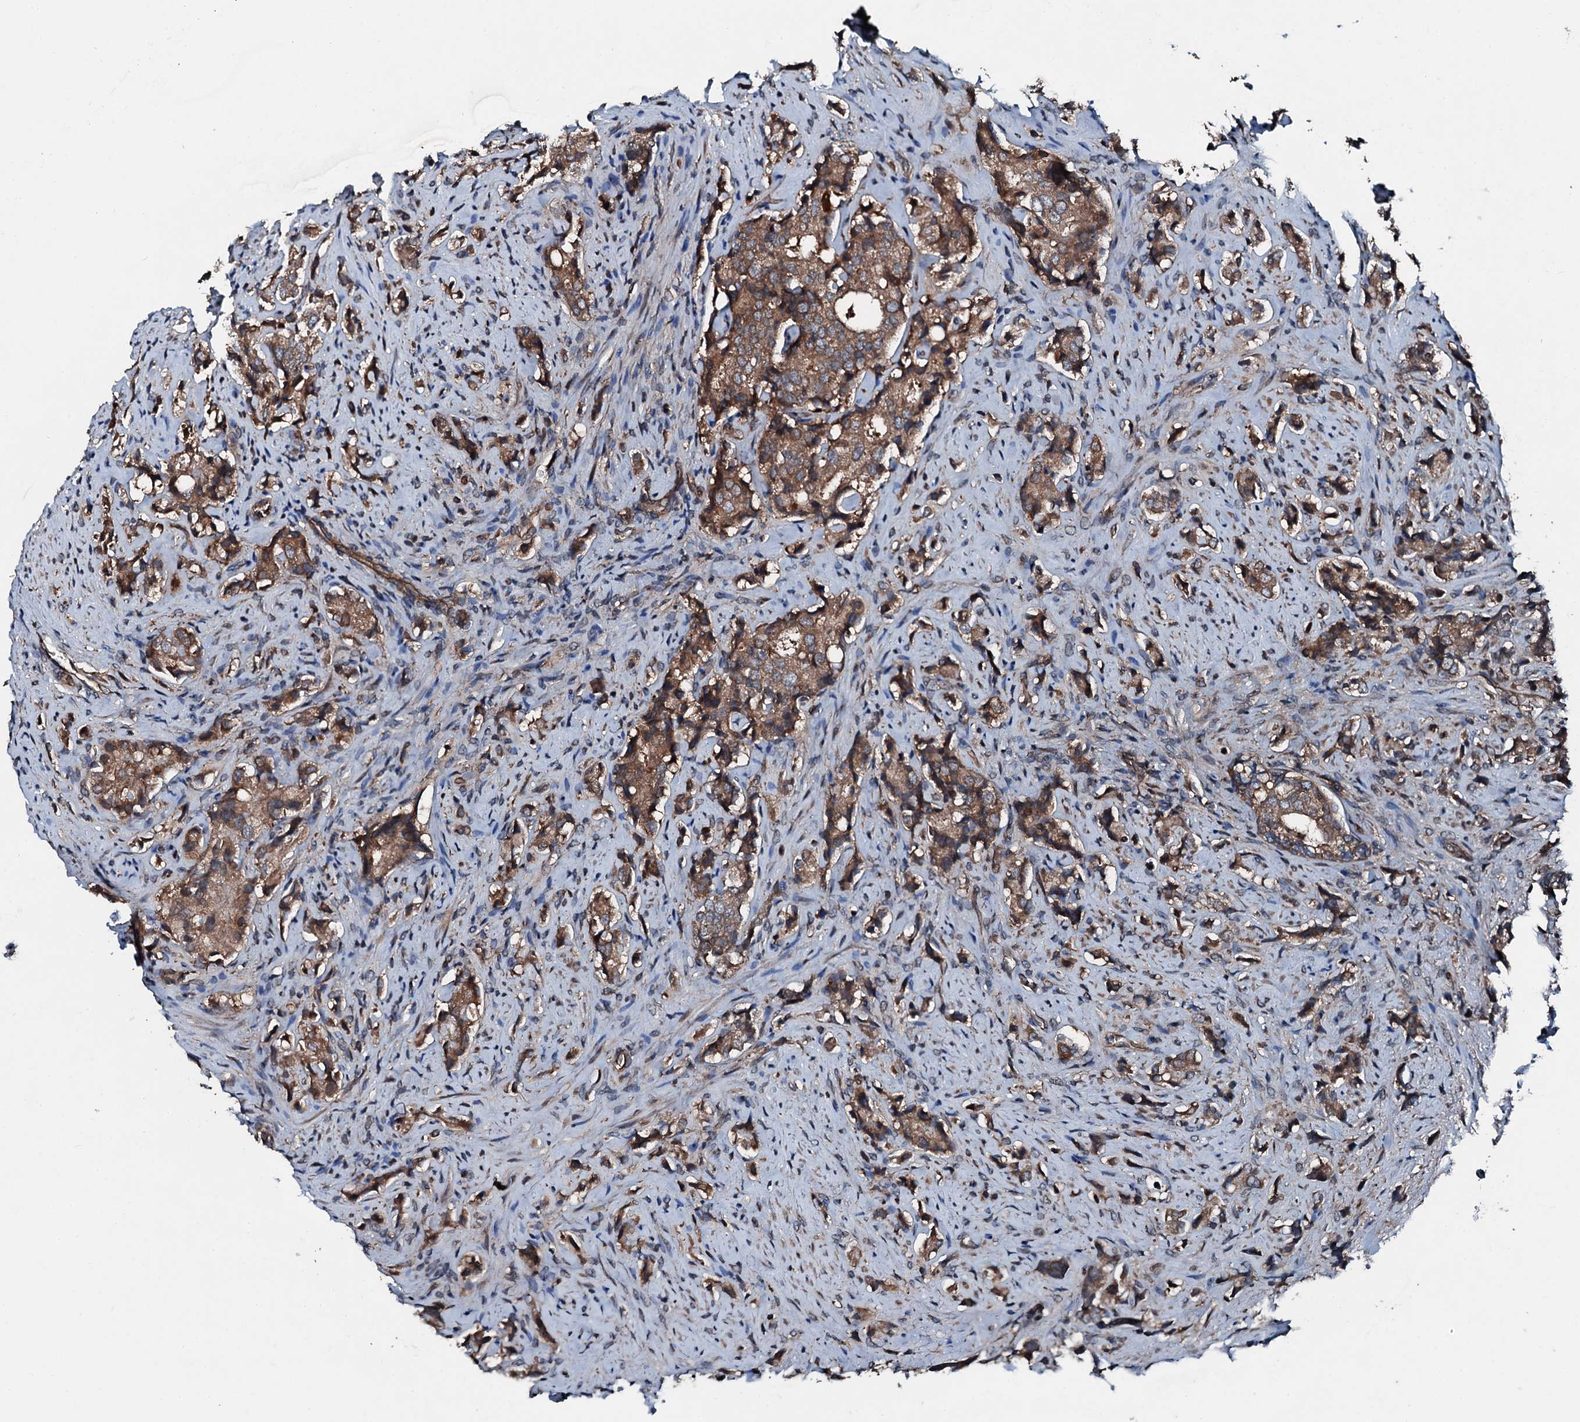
{"staining": {"intensity": "moderate", "quantity": ">75%", "location": "cytoplasmic/membranous"}, "tissue": "prostate cancer", "cell_type": "Tumor cells", "image_type": "cancer", "snomed": [{"axis": "morphology", "description": "Adenocarcinoma, High grade"}, {"axis": "topography", "description": "Prostate"}], "caption": "Tumor cells demonstrate moderate cytoplasmic/membranous positivity in approximately >75% of cells in prostate high-grade adenocarcinoma.", "gene": "AARS1", "patient": {"sex": "male", "age": 65}}